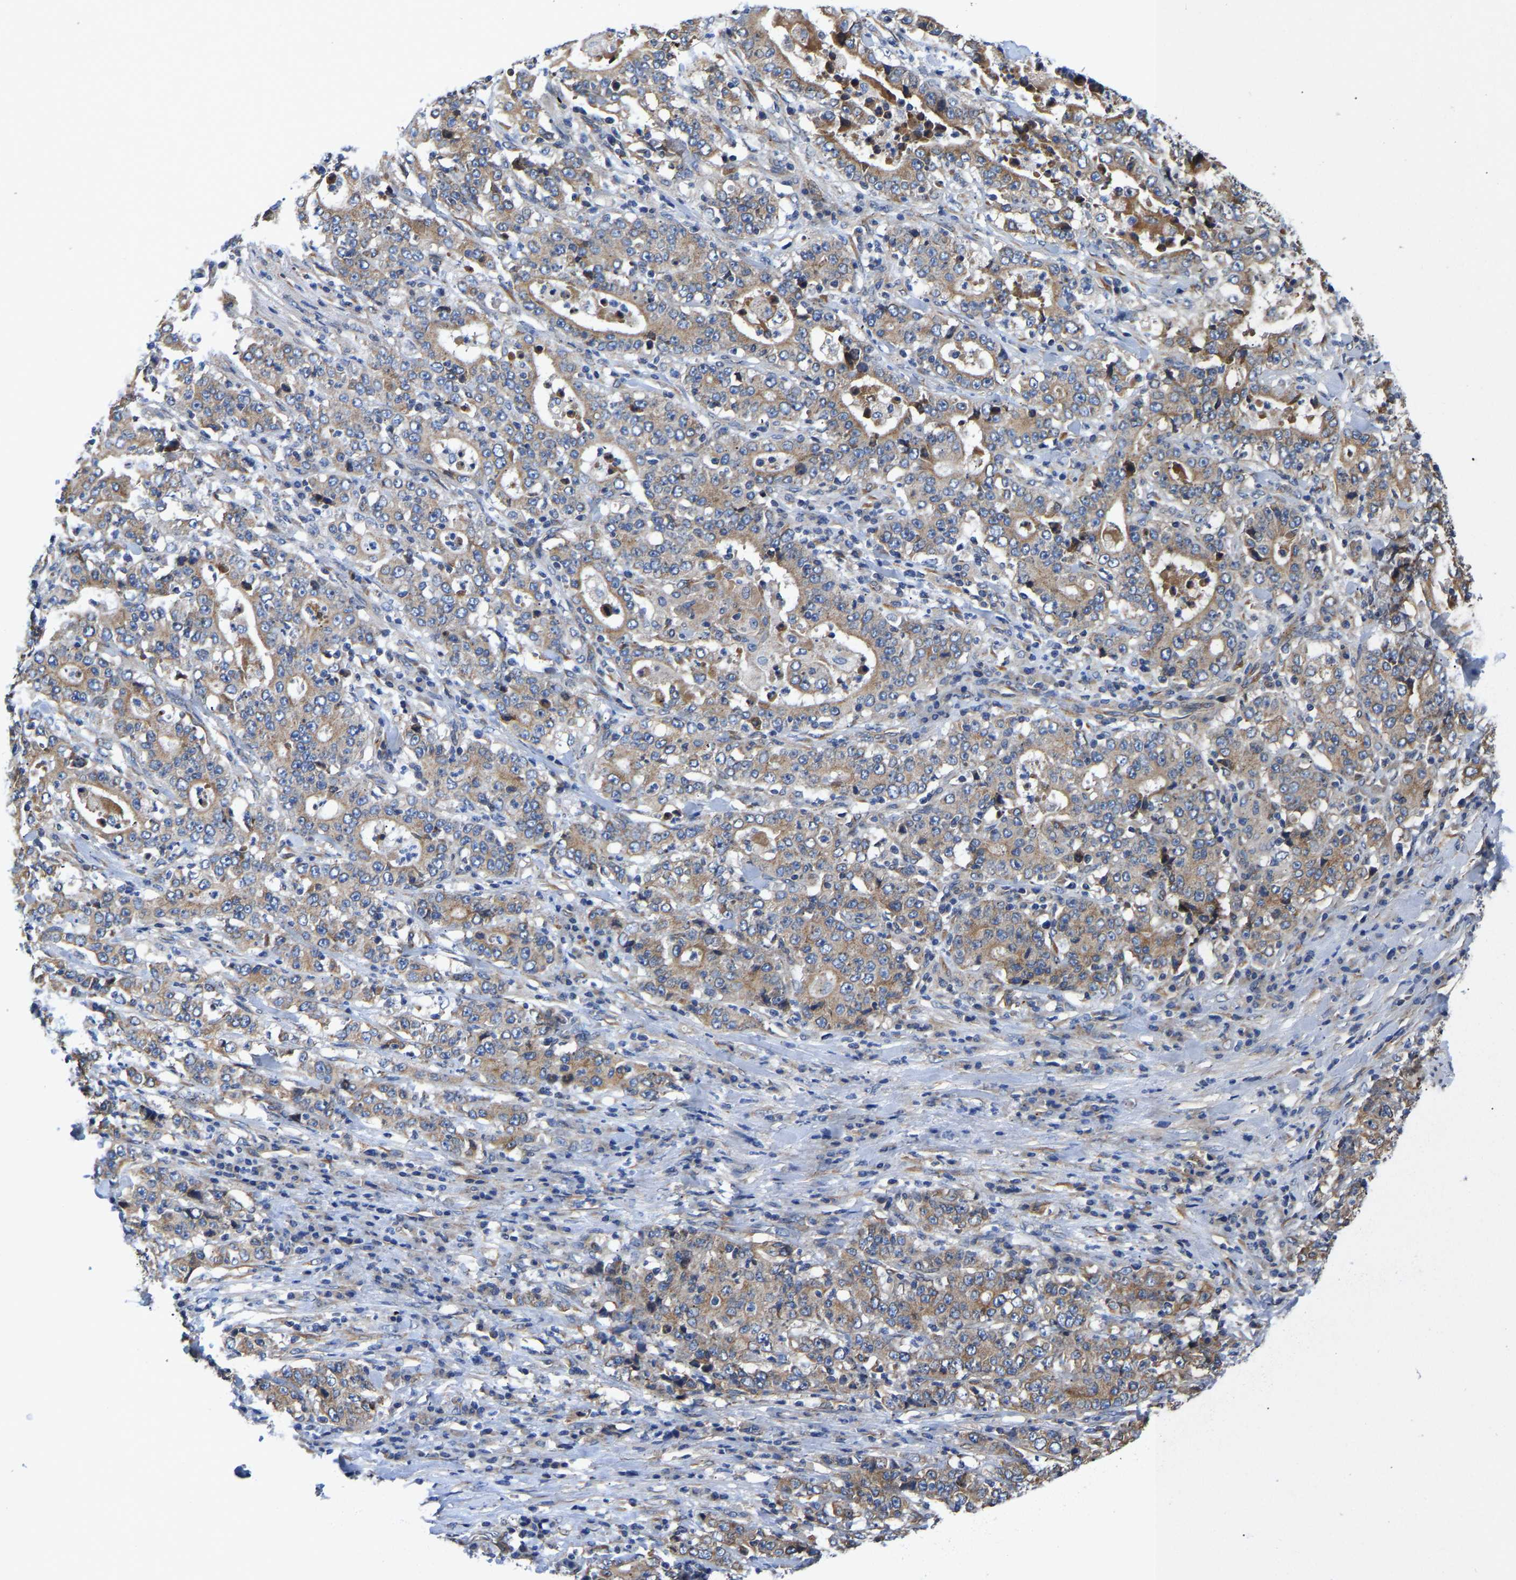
{"staining": {"intensity": "moderate", "quantity": ">75%", "location": "cytoplasmic/membranous"}, "tissue": "stomach cancer", "cell_type": "Tumor cells", "image_type": "cancer", "snomed": [{"axis": "morphology", "description": "Normal tissue, NOS"}, {"axis": "morphology", "description": "Adenocarcinoma, NOS"}, {"axis": "topography", "description": "Stomach, upper"}, {"axis": "topography", "description": "Stomach"}], "caption": "High-power microscopy captured an immunohistochemistry photomicrograph of stomach cancer (adenocarcinoma), revealing moderate cytoplasmic/membranous expression in approximately >75% of tumor cells.", "gene": "ARL6IP5", "patient": {"sex": "male", "age": 59}}